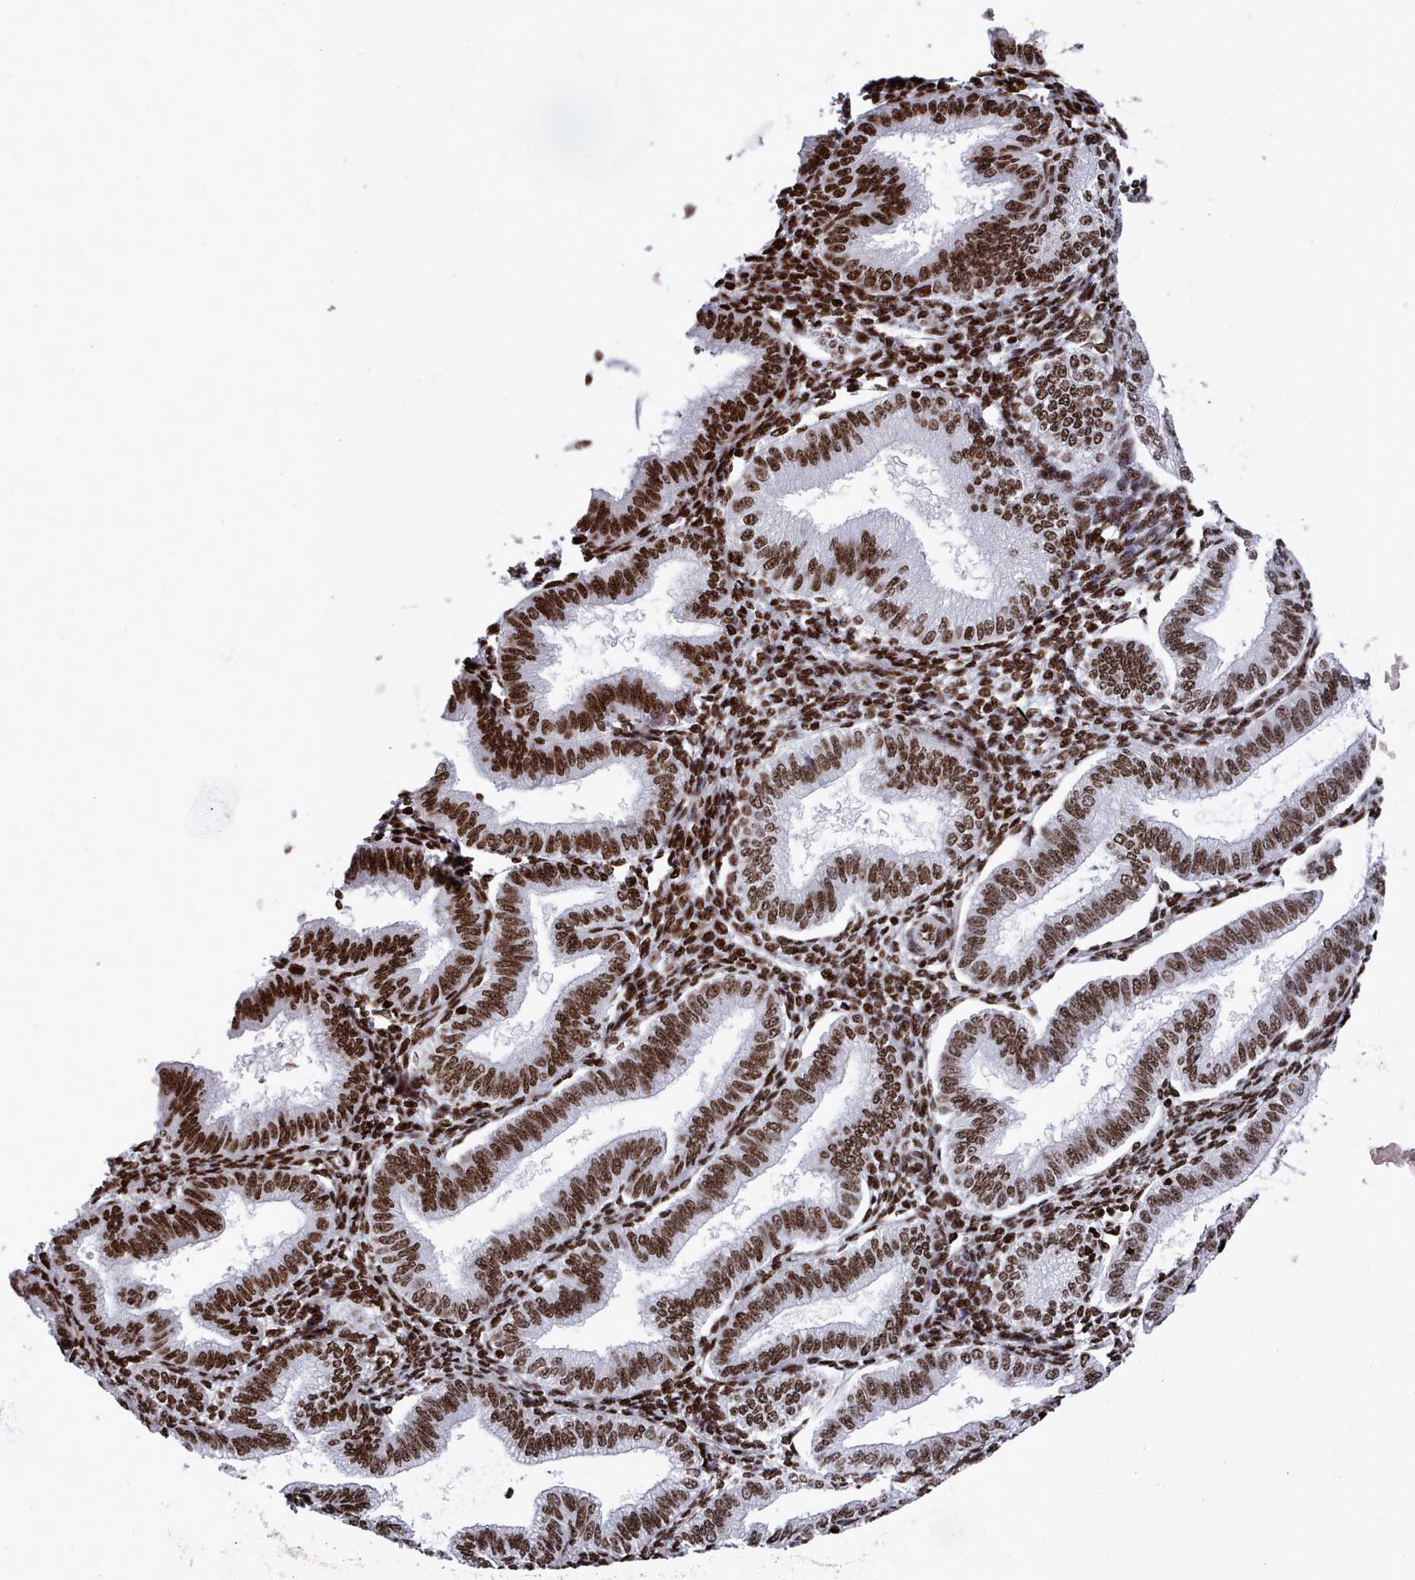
{"staining": {"intensity": "strong", "quantity": ">75%", "location": "nuclear"}, "tissue": "endometrium", "cell_type": "Cells in endometrial stroma", "image_type": "normal", "snomed": [{"axis": "morphology", "description": "Normal tissue, NOS"}, {"axis": "topography", "description": "Endometrium"}], "caption": "Immunohistochemistry histopathology image of normal endometrium stained for a protein (brown), which shows high levels of strong nuclear positivity in about >75% of cells in endometrial stroma.", "gene": "PCDHB11", "patient": {"sex": "female", "age": 39}}